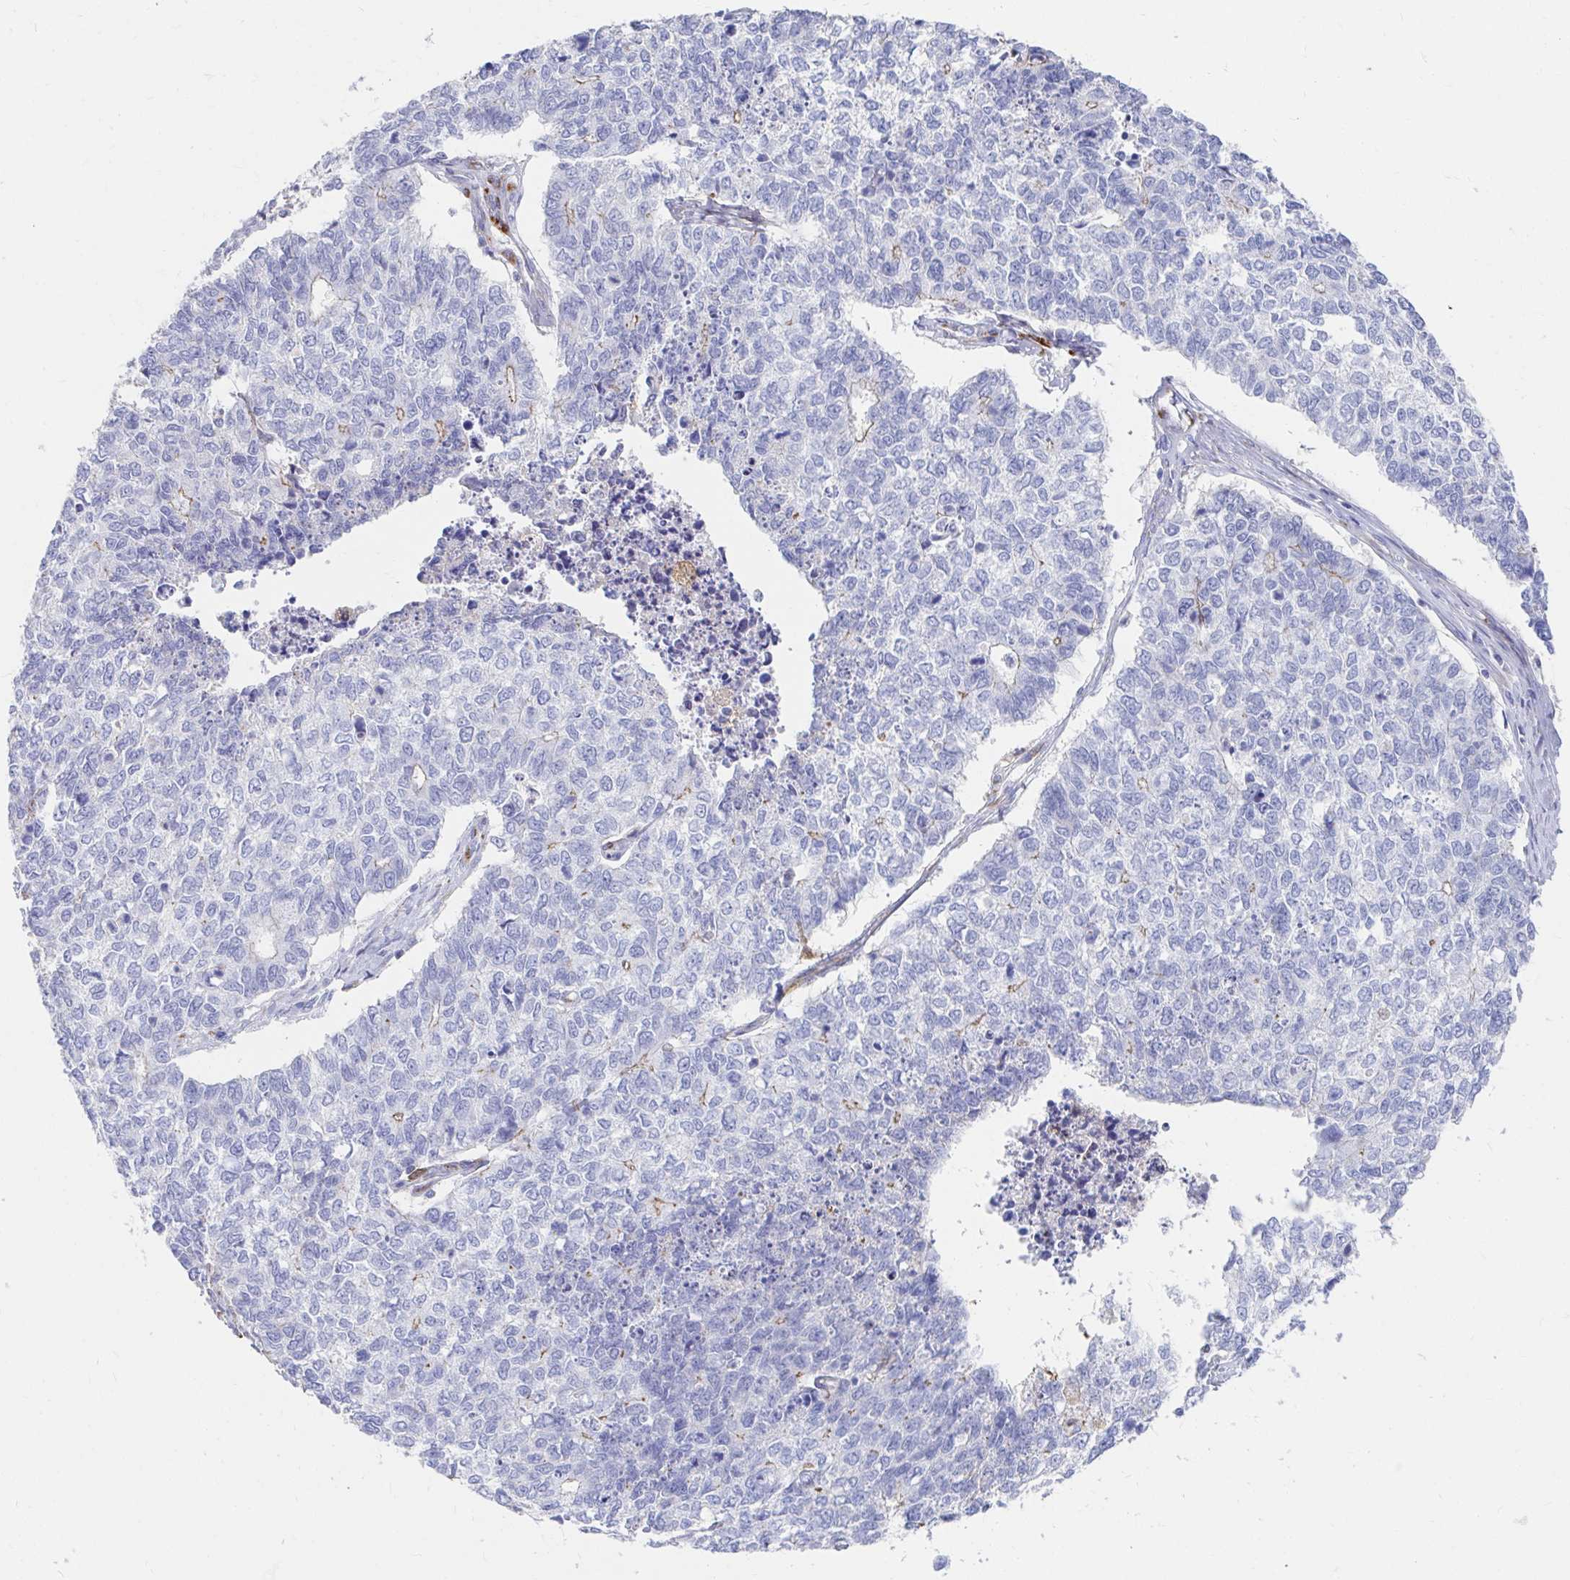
{"staining": {"intensity": "negative", "quantity": "none", "location": "none"}, "tissue": "cervical cancer", "cell_type": "Tumor cells", "image_type": "cancer", "snomed": [{"axis": "morphology", "description": "Adenocarcinoma, NOS"}, {"axis": "topography", "description": "Cervix"}], "caption": "Micrograph shows no protein positivity in tumor cells of adenocarcinoma (cervical) tissue.", "gene": "LAMC3", "patient": {"sex": "female", "age": 63}}